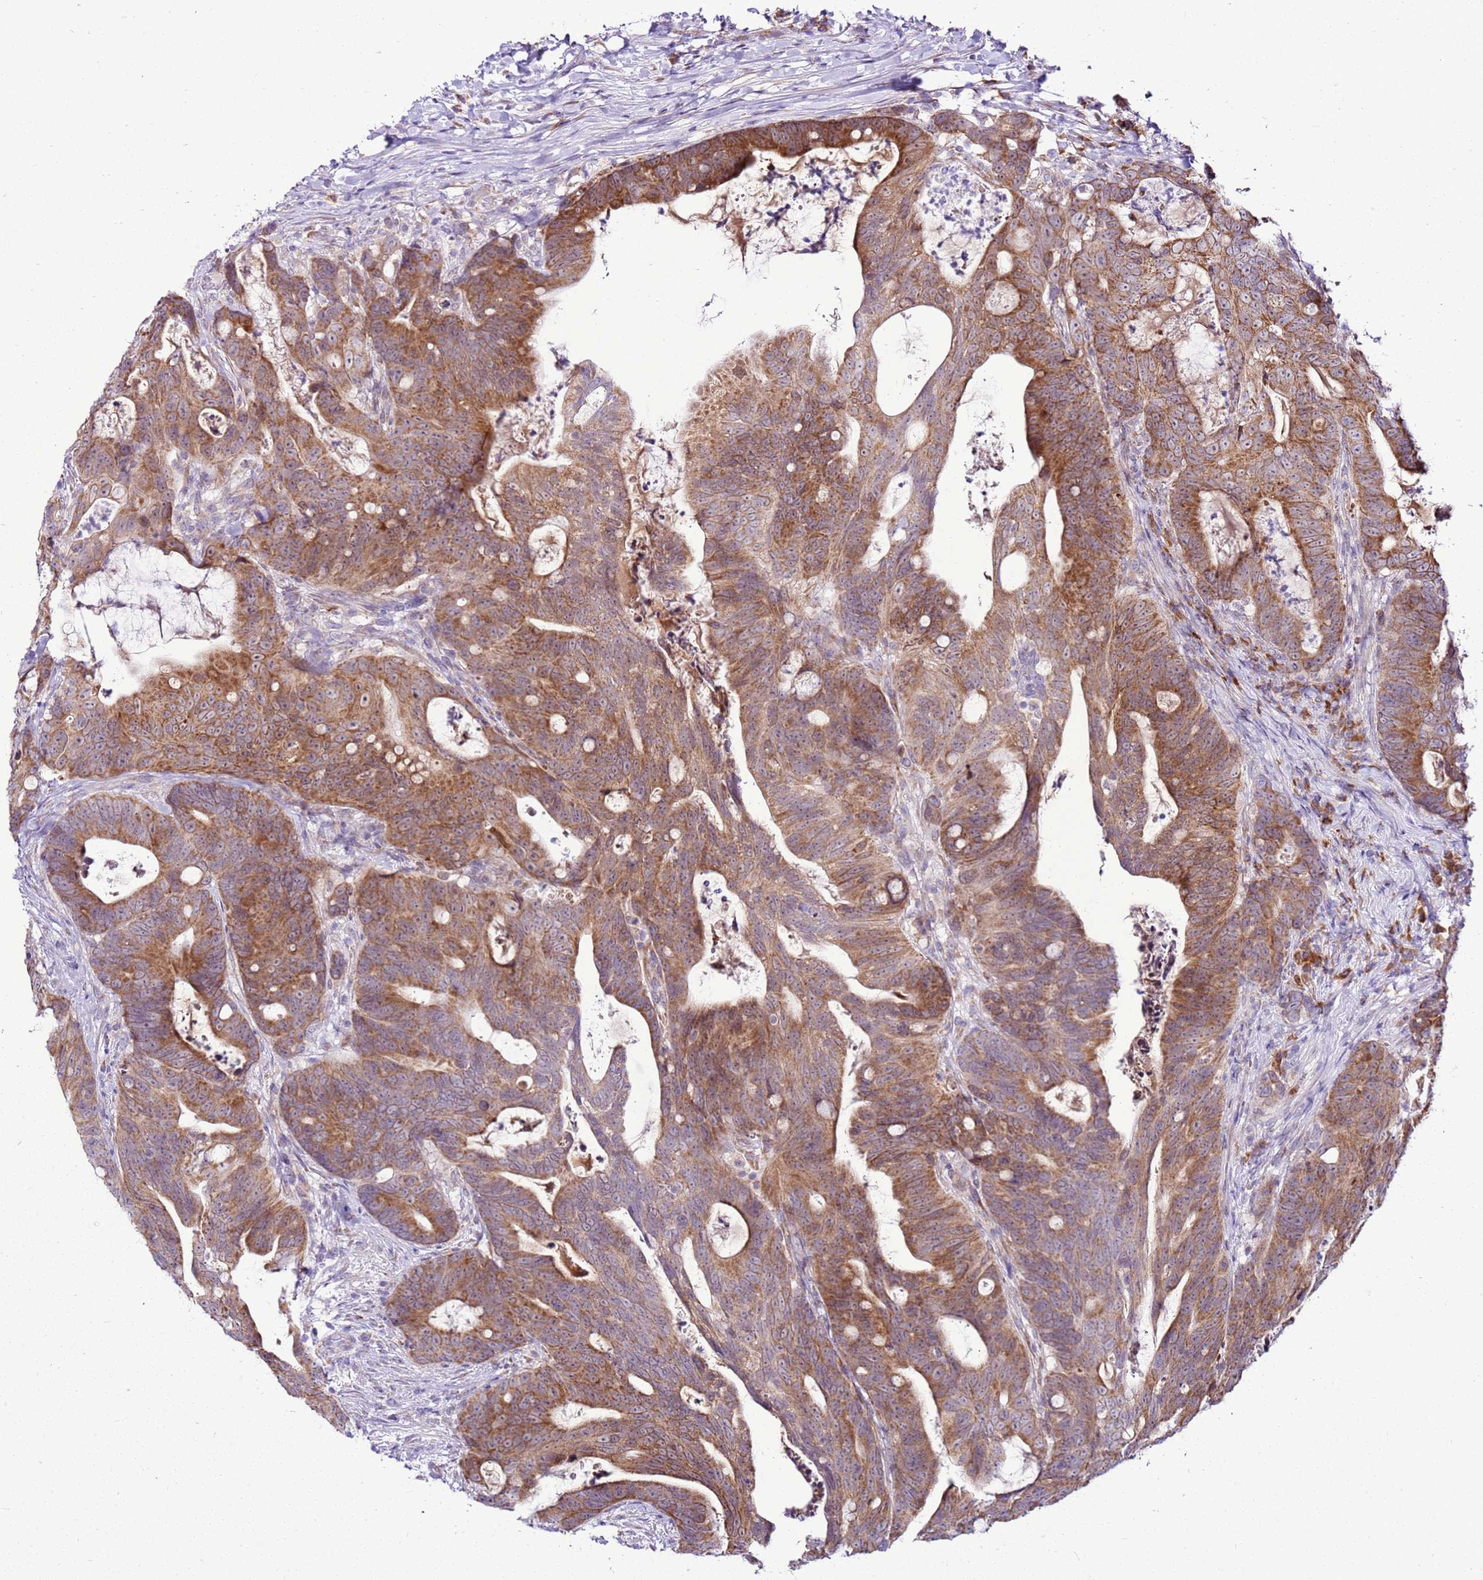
{"staining": {"intensity": "moderate", "quantity": ">75%", "location": "cytoplasmic/membranous"}, "tissue": "colorectal cancer", "cell_type": "Tumor cells", "image_type": "cancer", "snomed": [{"axis": "morphology", "description": "Adenocarcinoma, NOS"}, {"axis": "topography", "description": "Colon"}], "caption": "Immunohistochemical staining of colorectal adenocarcinoma displays medium levels of moderate cytoplasmic/membranous expression in approximately >75% of tumor cells.", "gene": "MRPL36", "patient": {"sex": "female", "age": 82}}